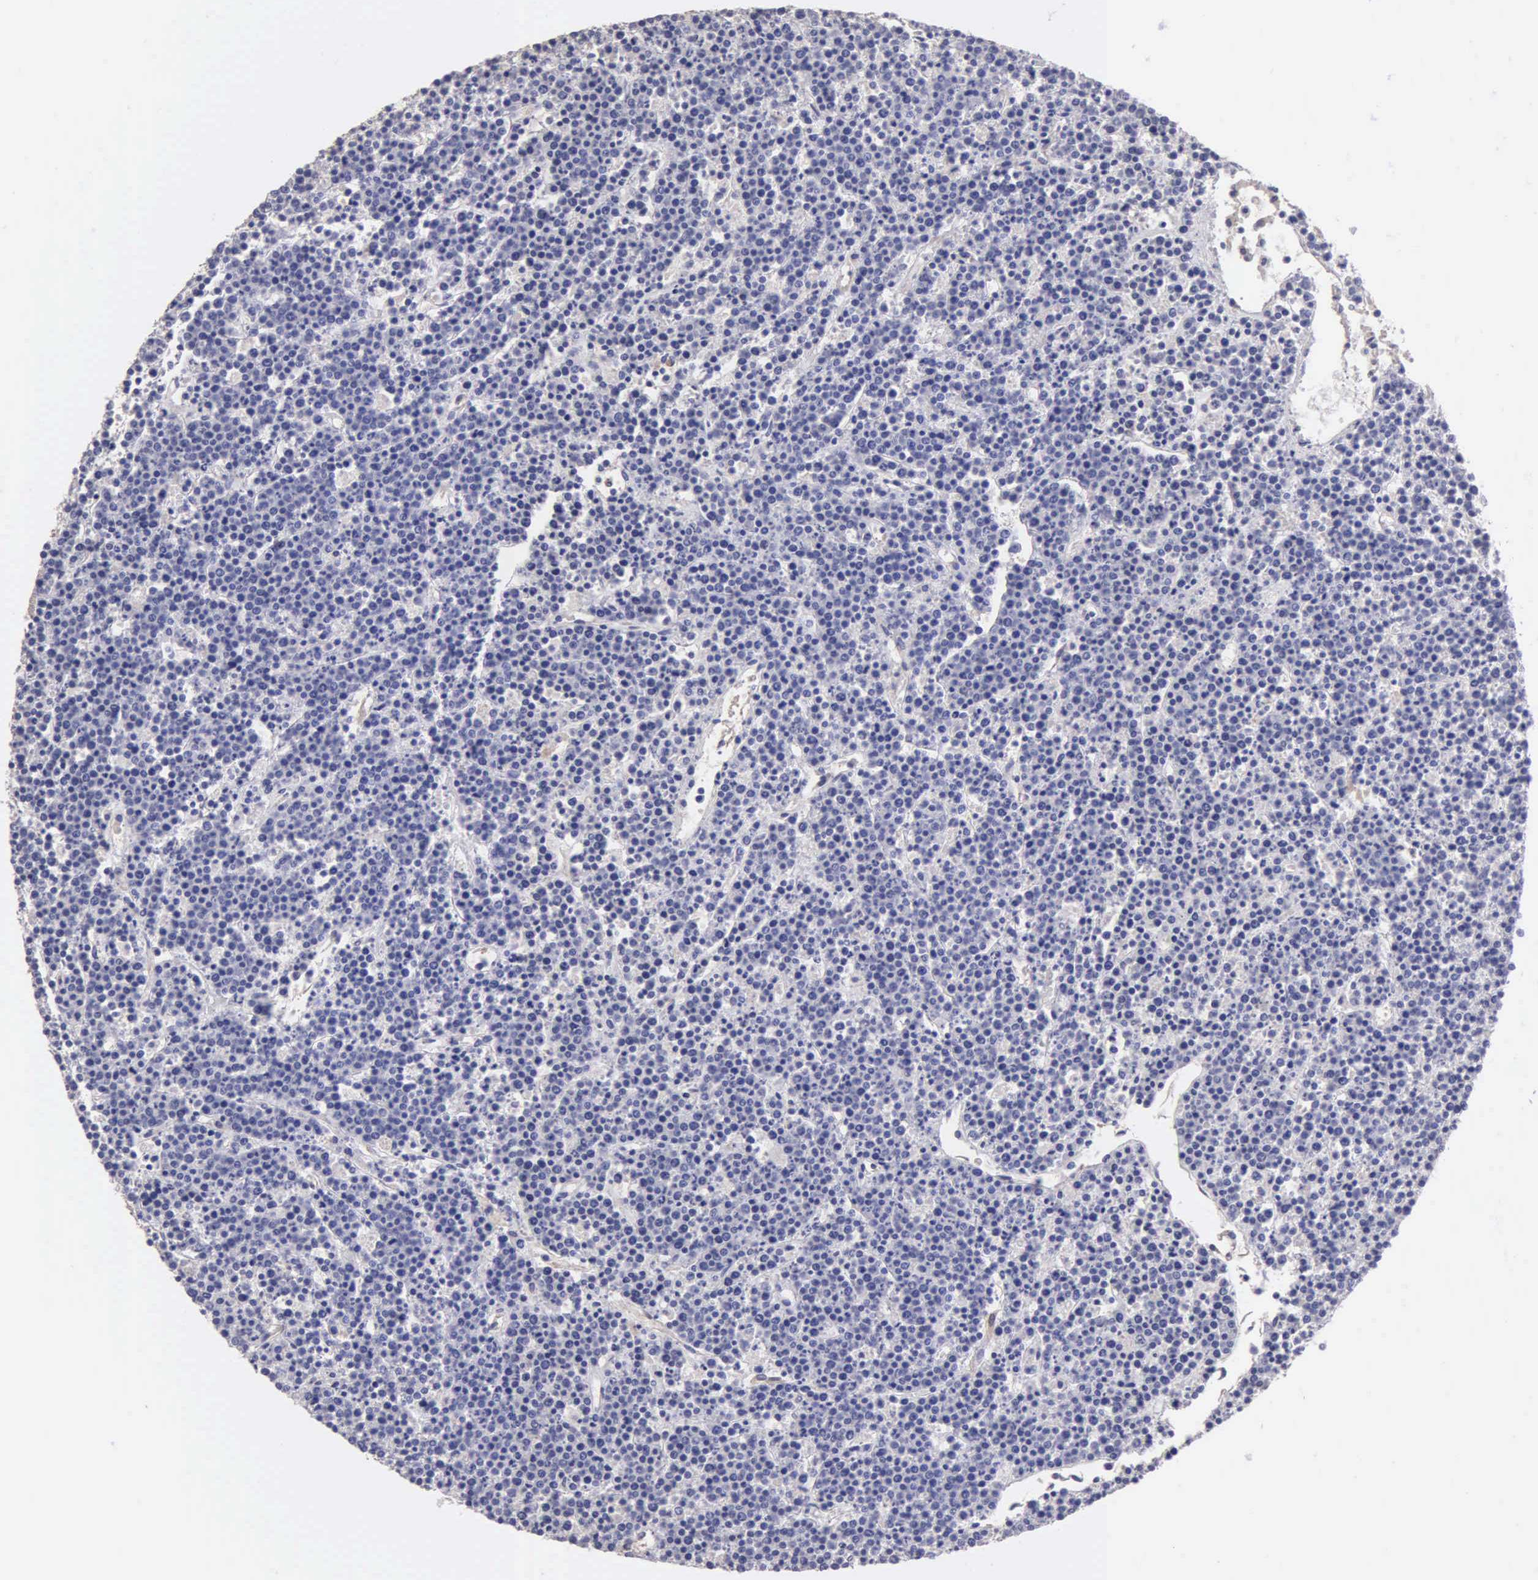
{"staining": {"intensity": "negative", "quantity": "none", "location": "none"}, "tissue": "lymphoma", "cell_type": "Tumor cells", "image_type": "cancer", "snomed": [{"axis": "morphology", "description": "Malignant lymphoma, non-Hodgkin's type, High grade"}, {"axis": "topography", "description": "Ovary"}], "caption": "The histopathology image displays no significant expression in tumor cells of high-grade malignant lymphoma, non-Hodgkin's type.", "gene": "APP", "patient": {"sex": "female", "age": 56}}